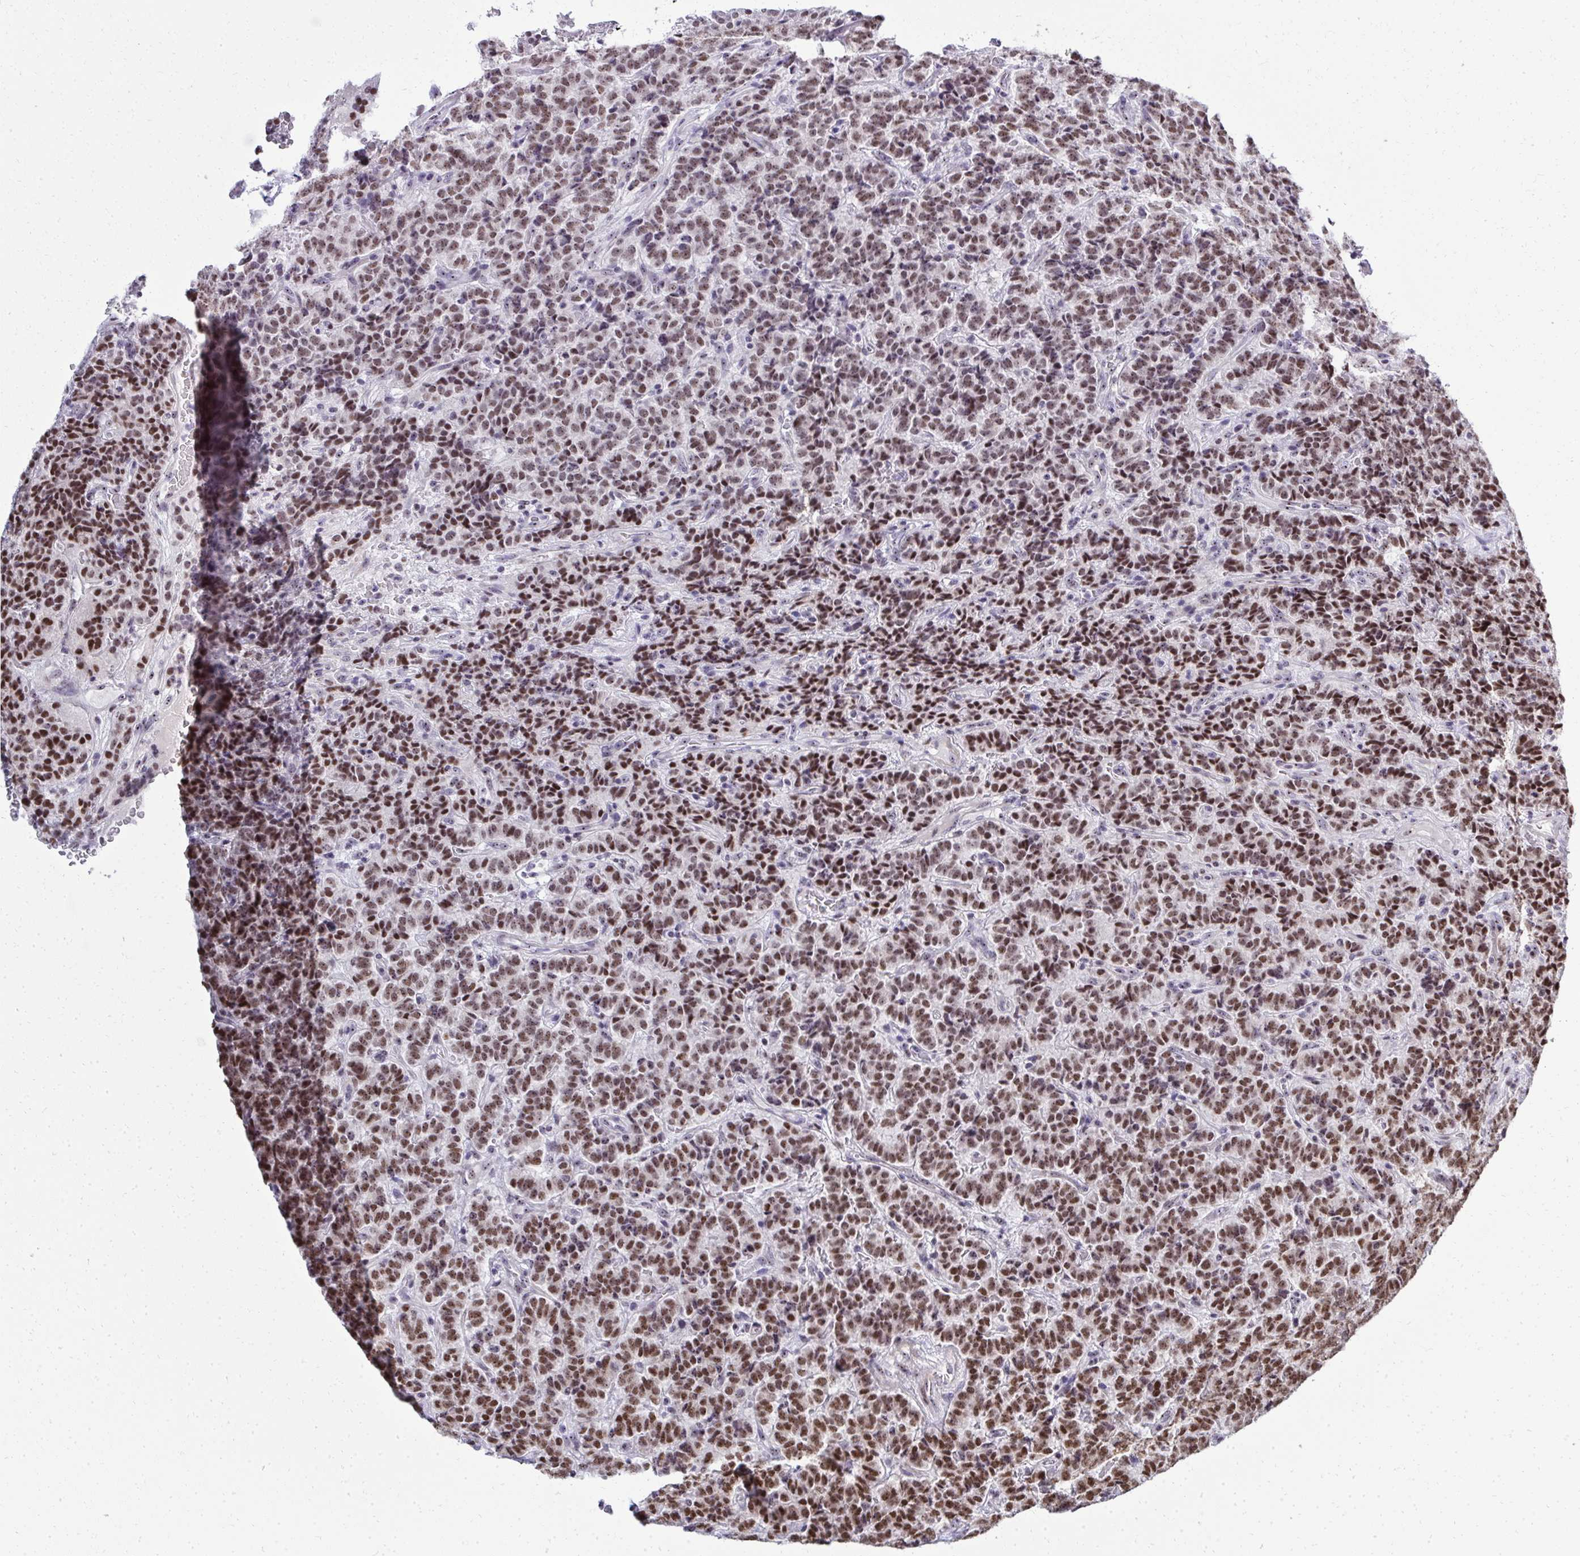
{"staining": {"intensity": "moderate", "quantity": ">75%", "location": "nuclear"}, "tissue": "carcinoid", "cell_type": "Tumor cells", "image_type": "cancer", "snomed": [{"axis": "morphology", "description": "Carcinoid, malignant, NOS"}, {"axis": "topography", "description": "Pancreas"}], "caption": "Moderate nuclear protein expression is present in about >75% of tumor cells in carcinoid.", "gene": "SIRT7", "patient": {"sex": "male", "age": 36}}